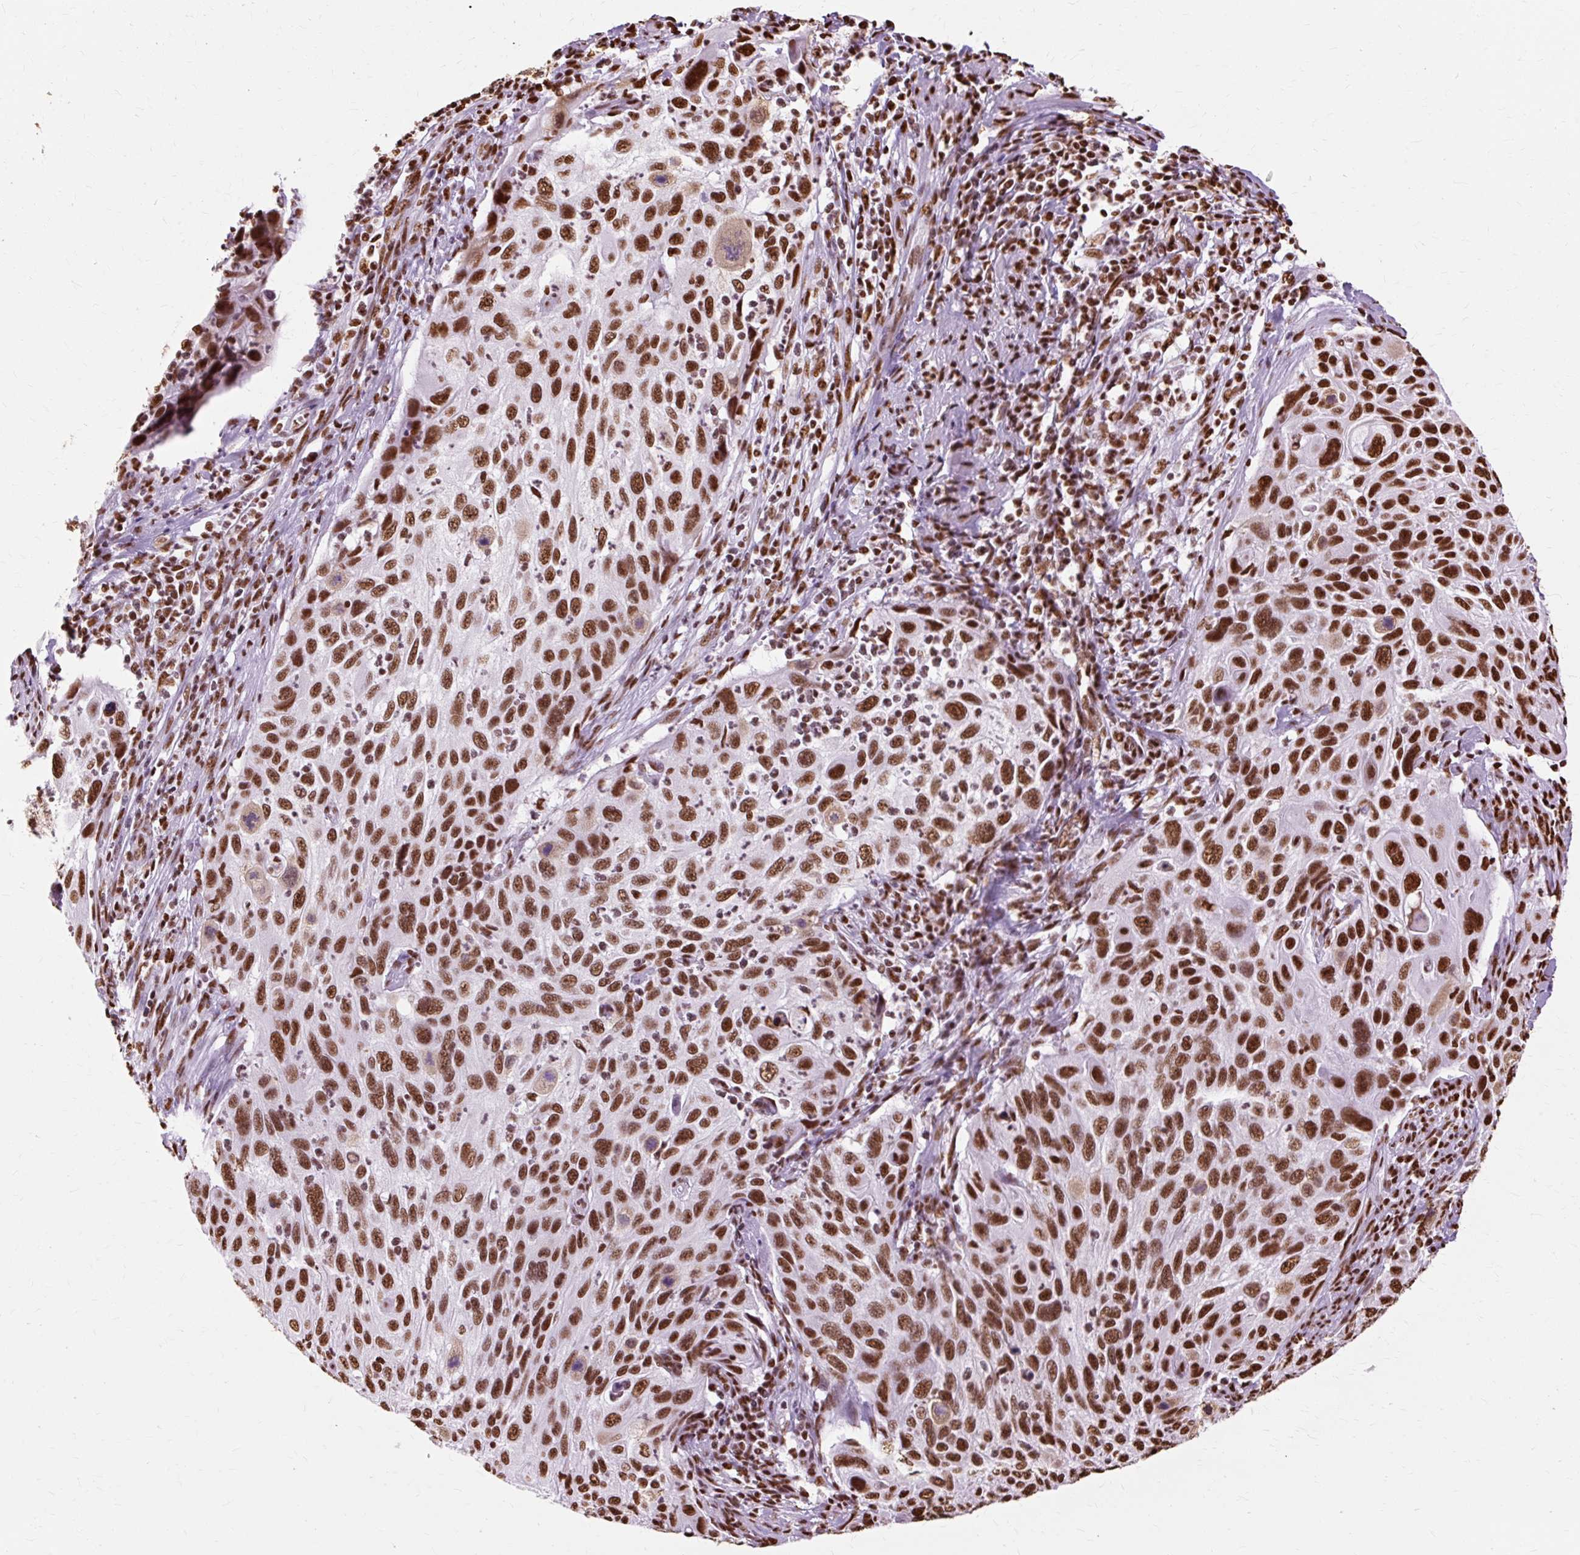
{"staining": {"intensity": "strong", "quantity": ">75%", "location": "nuclear"}, "tissue": "cervical cancer", "cell_type": "Tumor cells", "image_type": "cancer", "snomed": [{"axis": "morphology", "description": "Squamous cell carcinoma, NOS"}, {"axis": "topography", "description": "Cervix"}], "caption": "Immunohistochemical staining of human squamous cell carcinoma (cervical) reveals high levels of strong nuclear expression in about >75% of tumor cells.", "gene": "XRCC6", "patient": {"sex": "female", "age": 70}}